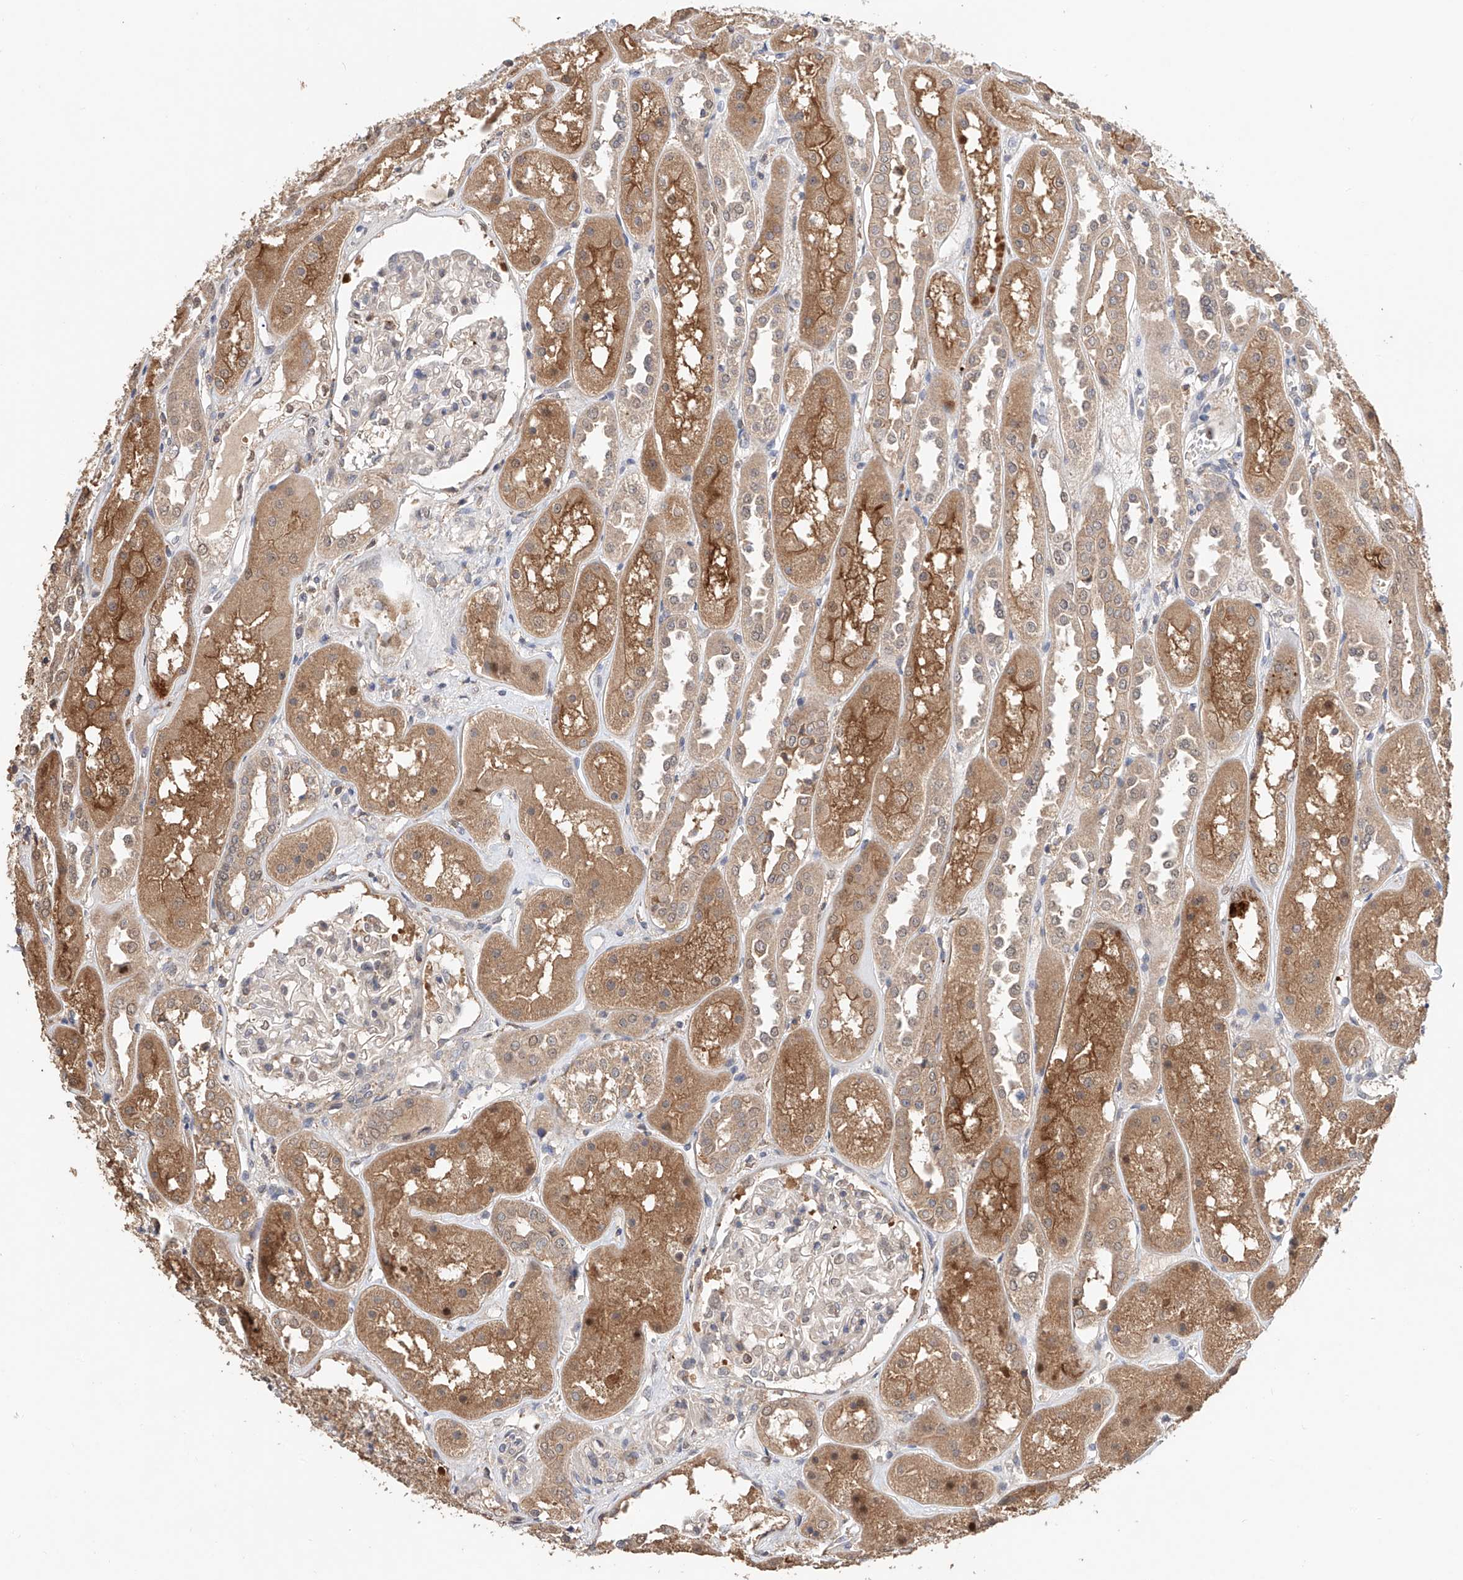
{"staining": {"intensity": "weak", "quantity": "<25%", "location": "cytoplasmic/membranous"}, "tissue": "kidney", "cell_type": "Cells in glomeruli", "image_type": "normal", "snomed": [{"axis": "morphology", "description": "Normal tissue, NOS"}, {"axis": "topography", "description": "Kidney"}], "caption": "IHC image of unremarkable kidney stained for a protein (brown), which displays no expression in cells in glomeruli. (DAB (3,3'-diaminobenzidine) immunohistochemistry (IHC) with hematoxylin counter stain).", "gene": "ZFHX2", "patient": {"sex": "male", "age": 70}}